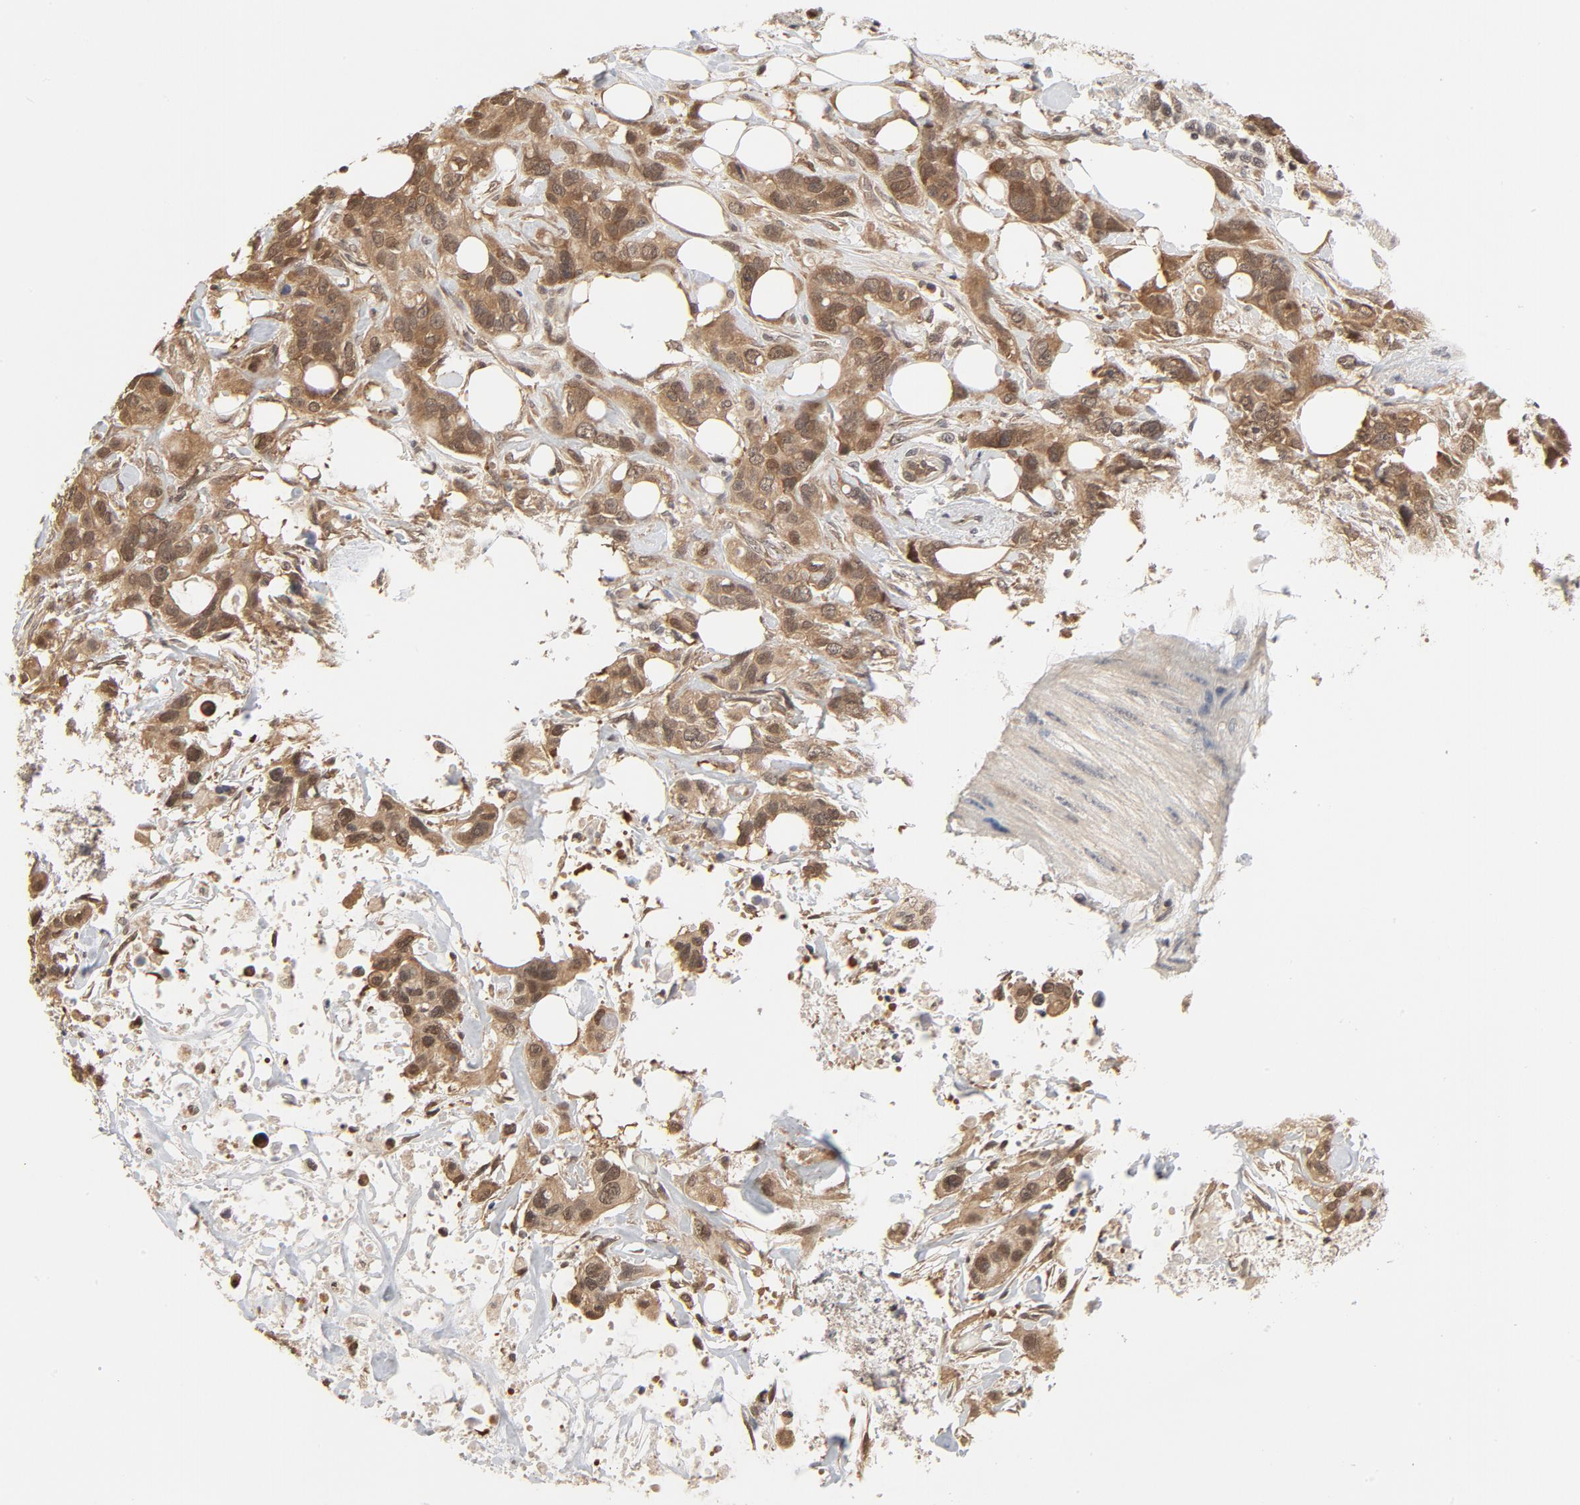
{"staining": {"intensity": "moderate", "quantity": "25%-75%", "location": "cytoplasmic/membranous,nuclear"}, "tissue": "stomach cancer", "cell_type": "Tumor cells", "image_type": "cancer", "snomed": [{"axis": "morphology", "description": "Adenocarcinoma, NOS"}, {"axis": "topography", "description": "Stomach, upper"}], "caption": "Immunohistochemical staining of human stomach cancer (adenocarcinoma) exhibits medium levels of moderate cytoplasmic/membranous and nuclear protein positivity in about 25%-75% of tumor cells. Nuclei are stained in blue.", "gene": "NEDD8", "patient": {"sex": "male", "age": 47}}